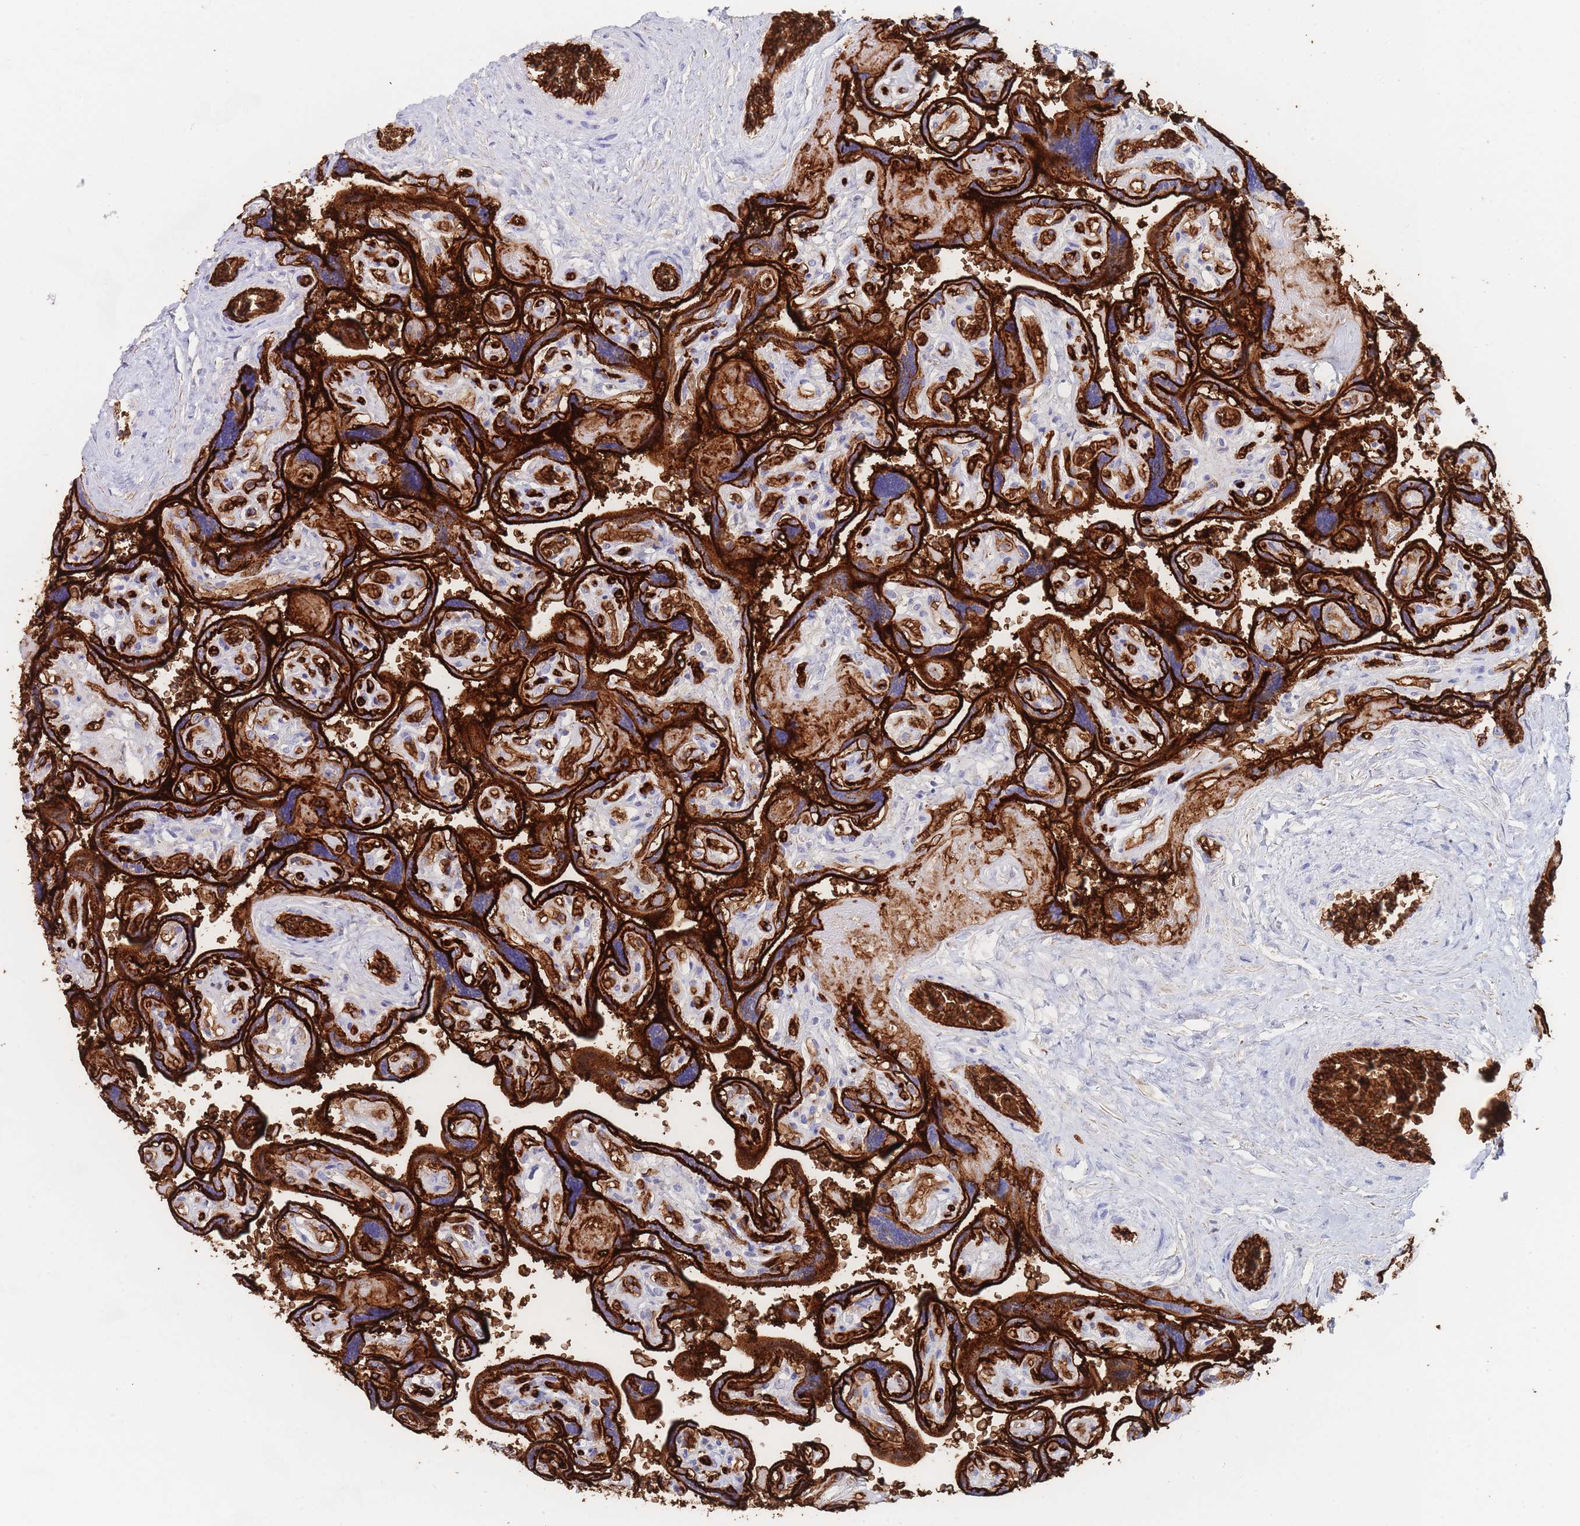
{"staining": {"intensity": "strong", "quantity": ">75%", "location": "cytoplasmic/membranous"}, "tissue": "placenta", "cell_type": "Trophoblastic cells", "image_type": "normal", "snomed": [{"axis": "morphology", "description": "Normal tissue, NOS"}, {"axis": "topography", "description": "Placenta"}], "caption": "About >75% of trophoblastic cells in benign human placenta reveal strong cytoplasmic/membranous protein staining as visualized by brown immunohistochemical staining.", "gene": "SLC2A1", "patient": {"sex": "female", "age": 32}}